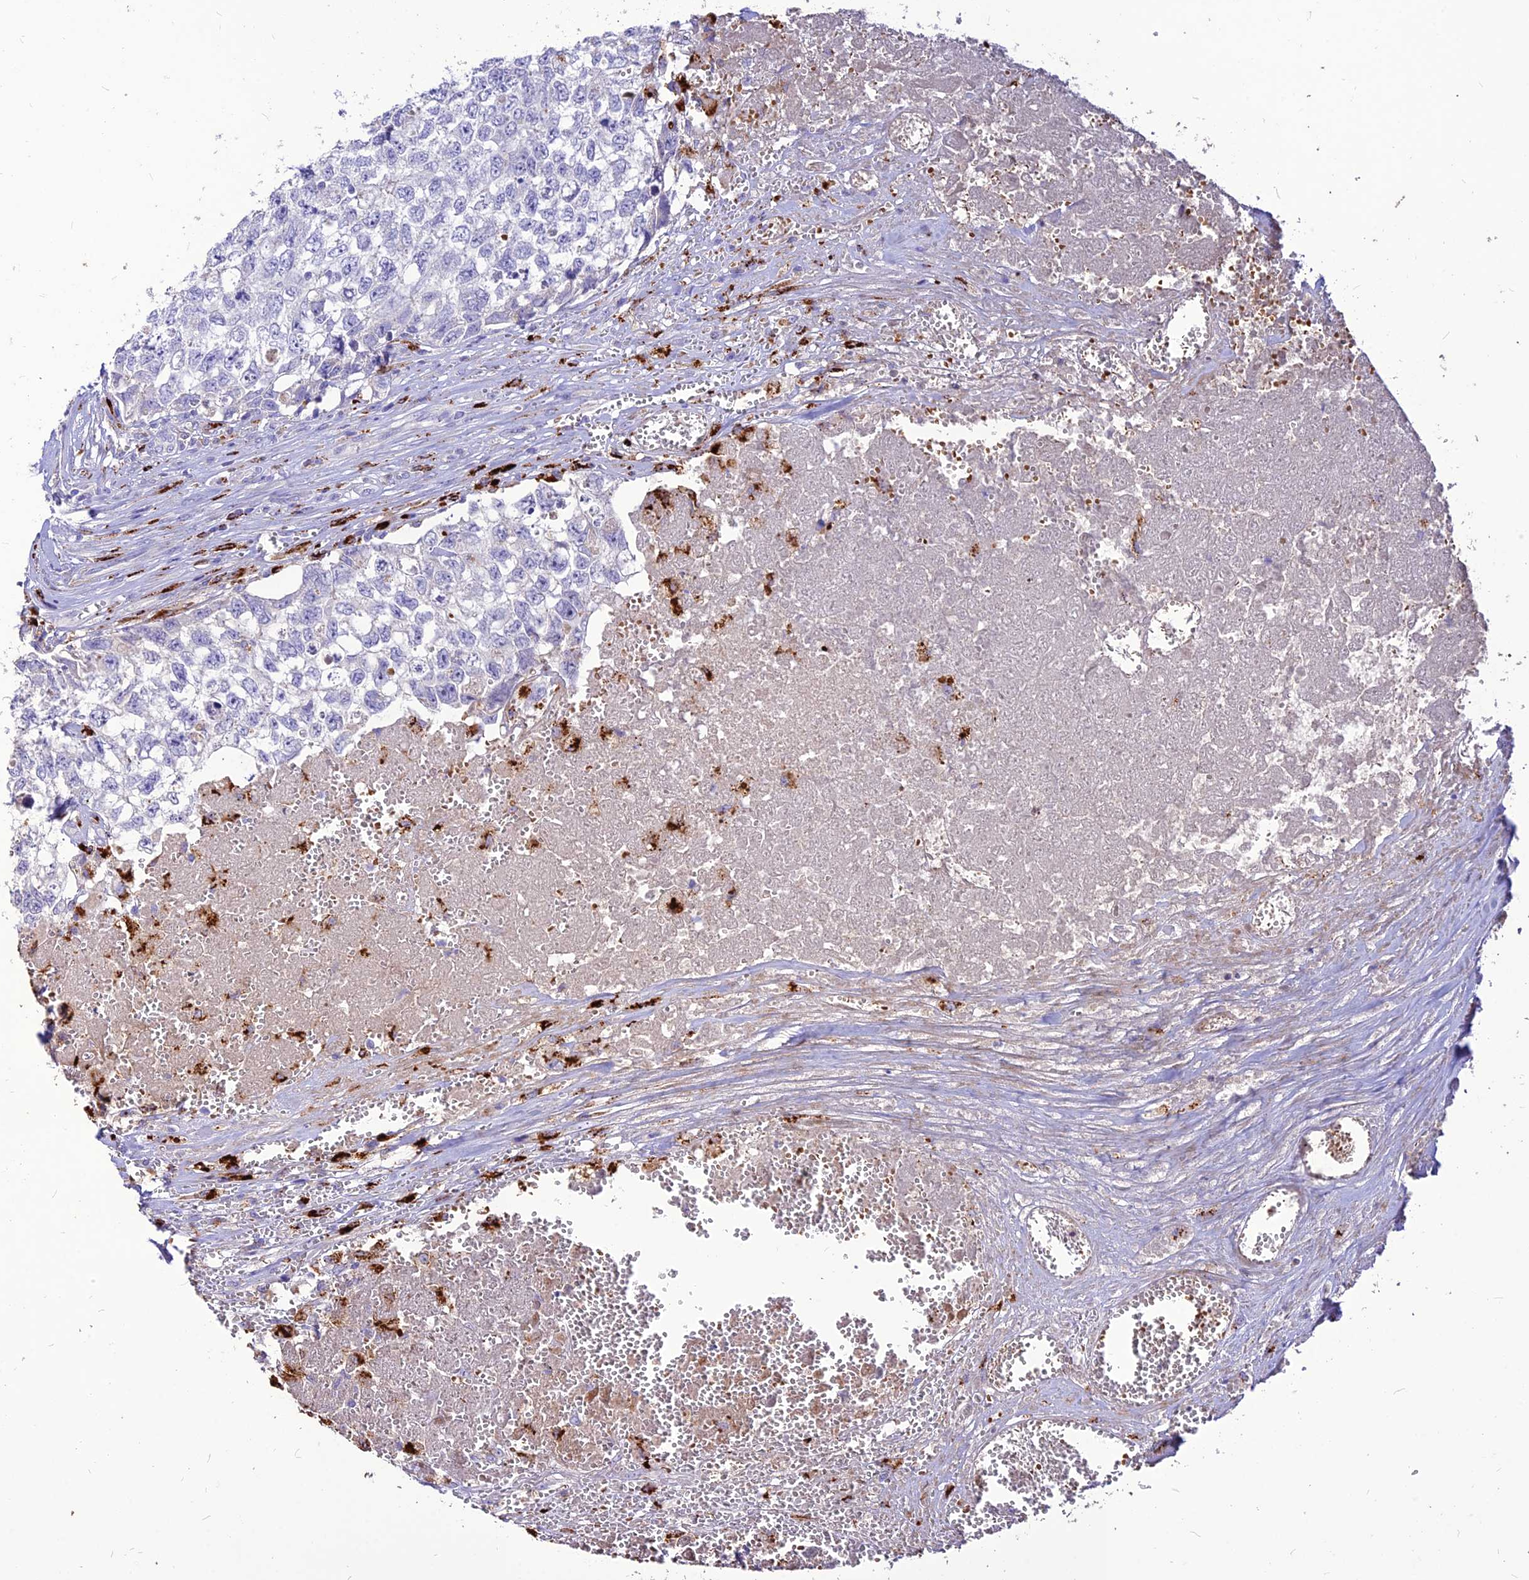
{"staining": {"intensity": "negative", "quantity": "none", "location": "none"}, "tissue": "testis cancer", "cell_type": "Tumor cells", "image_type": "cancer", "snomed": [{"axis": "morphology", "description": "Seminoma, NOS"}, {"axis": "morphology", "description": "Carcinoma, Embryonal, NOS"}, {"axis": "topography", "description": "Testis"}], "caption": "Immunohistochemical staining of testis cancer (seminoma) shows no significant staining in tumor cells.", "gene": "RIMOC1", "patient": {"sex": "male", "age": 29}}